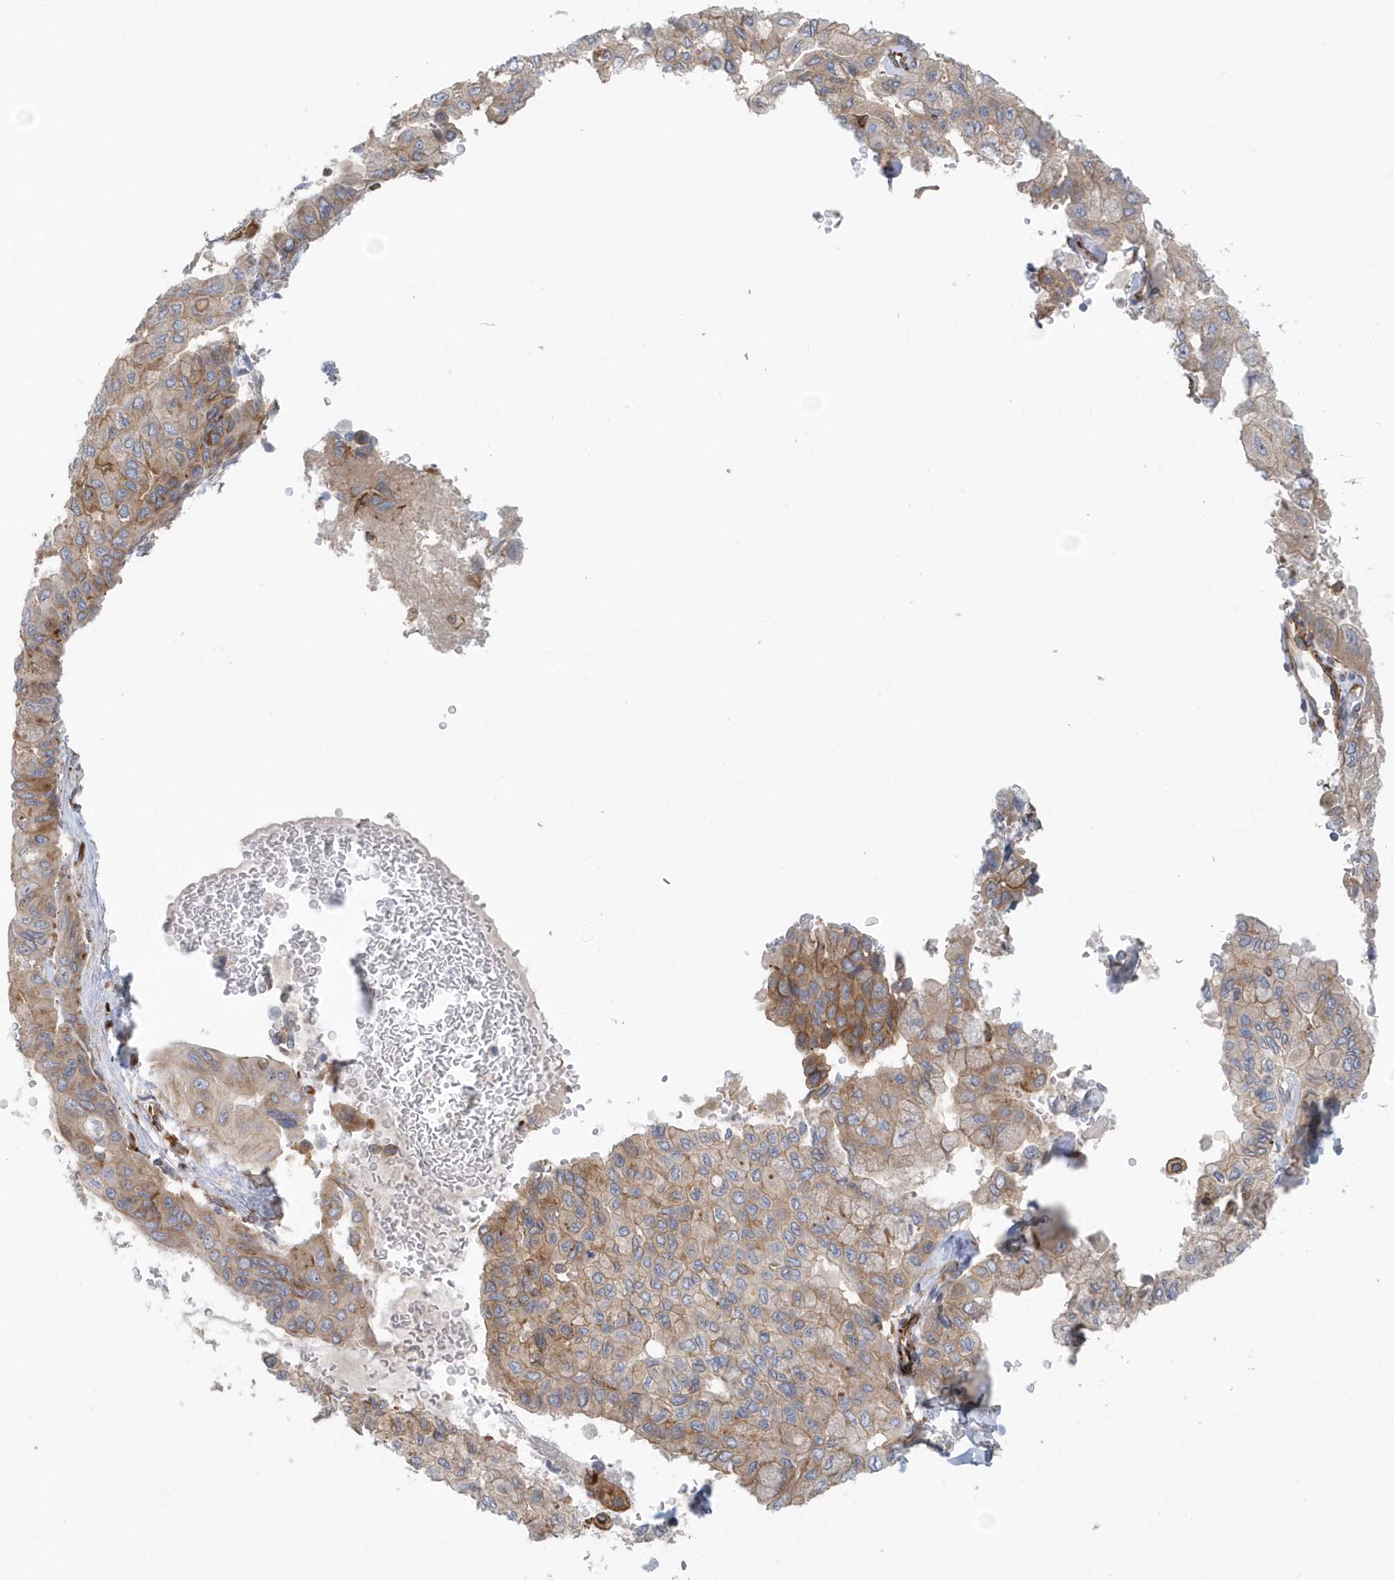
{"staining": {"intensity": "moderate", "quantity": "25%-75%", "location": "cytoplasmic/membranous"}, "tissue": "pancreatic cancer", "cell_type": "Tumor cells", "image_type": "cancer", "snomed": [{"axis": "morphology", "description": "Adenocarcinoma, NOS"}, {"axis": "topography", "description": "Pancreas"}], "caption": "Protein staining by IHC demonstrates moderate cytoplasmic/membranous expression in about 25%-75% of tumor cells in pancreatic cancer (adenocarcinoma).", "gene": "RAB17", "patient": {"sex": "male", "age": 51}}